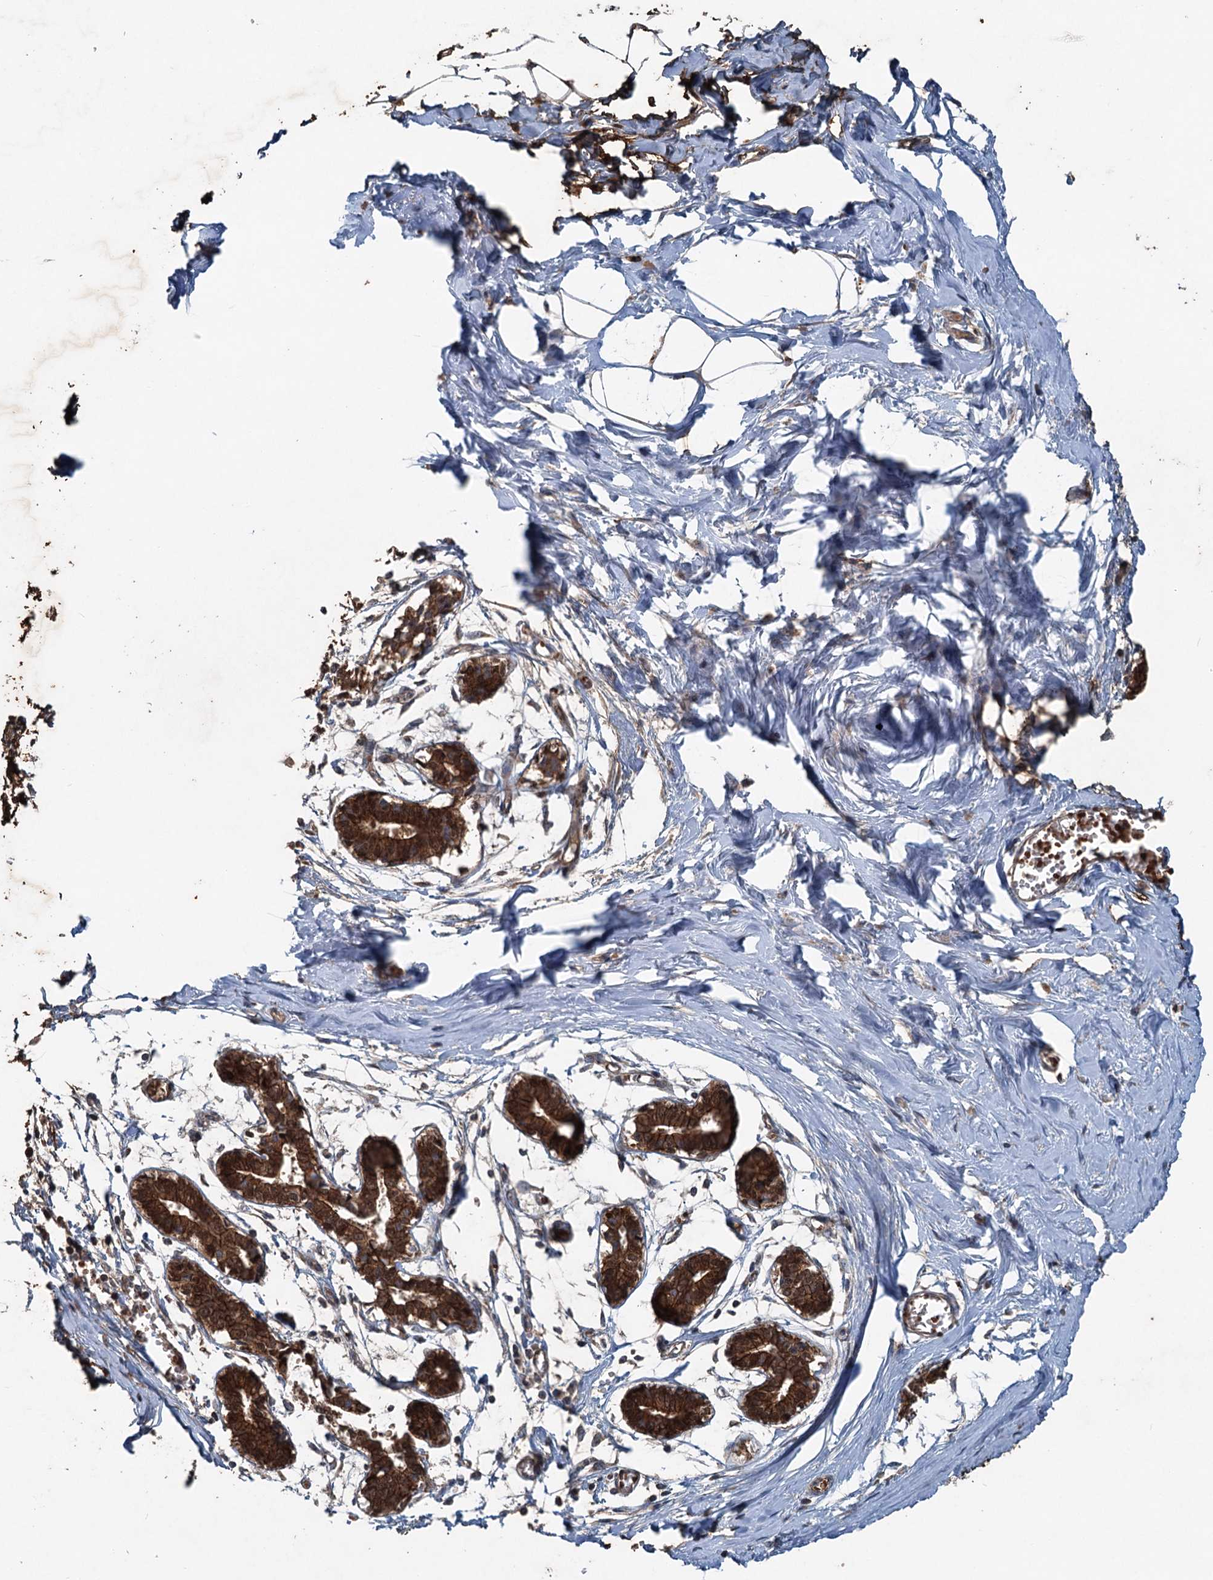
{"staining": {"intensity": "negative", "quantity": "none", "location": "none"}, "tissue": "breast", "cell_type": "Adipocytes", "image_type": "normal", "snomed": [{"axis": "morphology", "description": "Normal tissue, NOS"}, {"axis": "topography", "description": "Breast"}], "caption": "The histopathology image exhibits no significant staining in adipocytes of breast.", "gene": "N4BP2L2", "patient": {"sex": "female", "age": 27}}